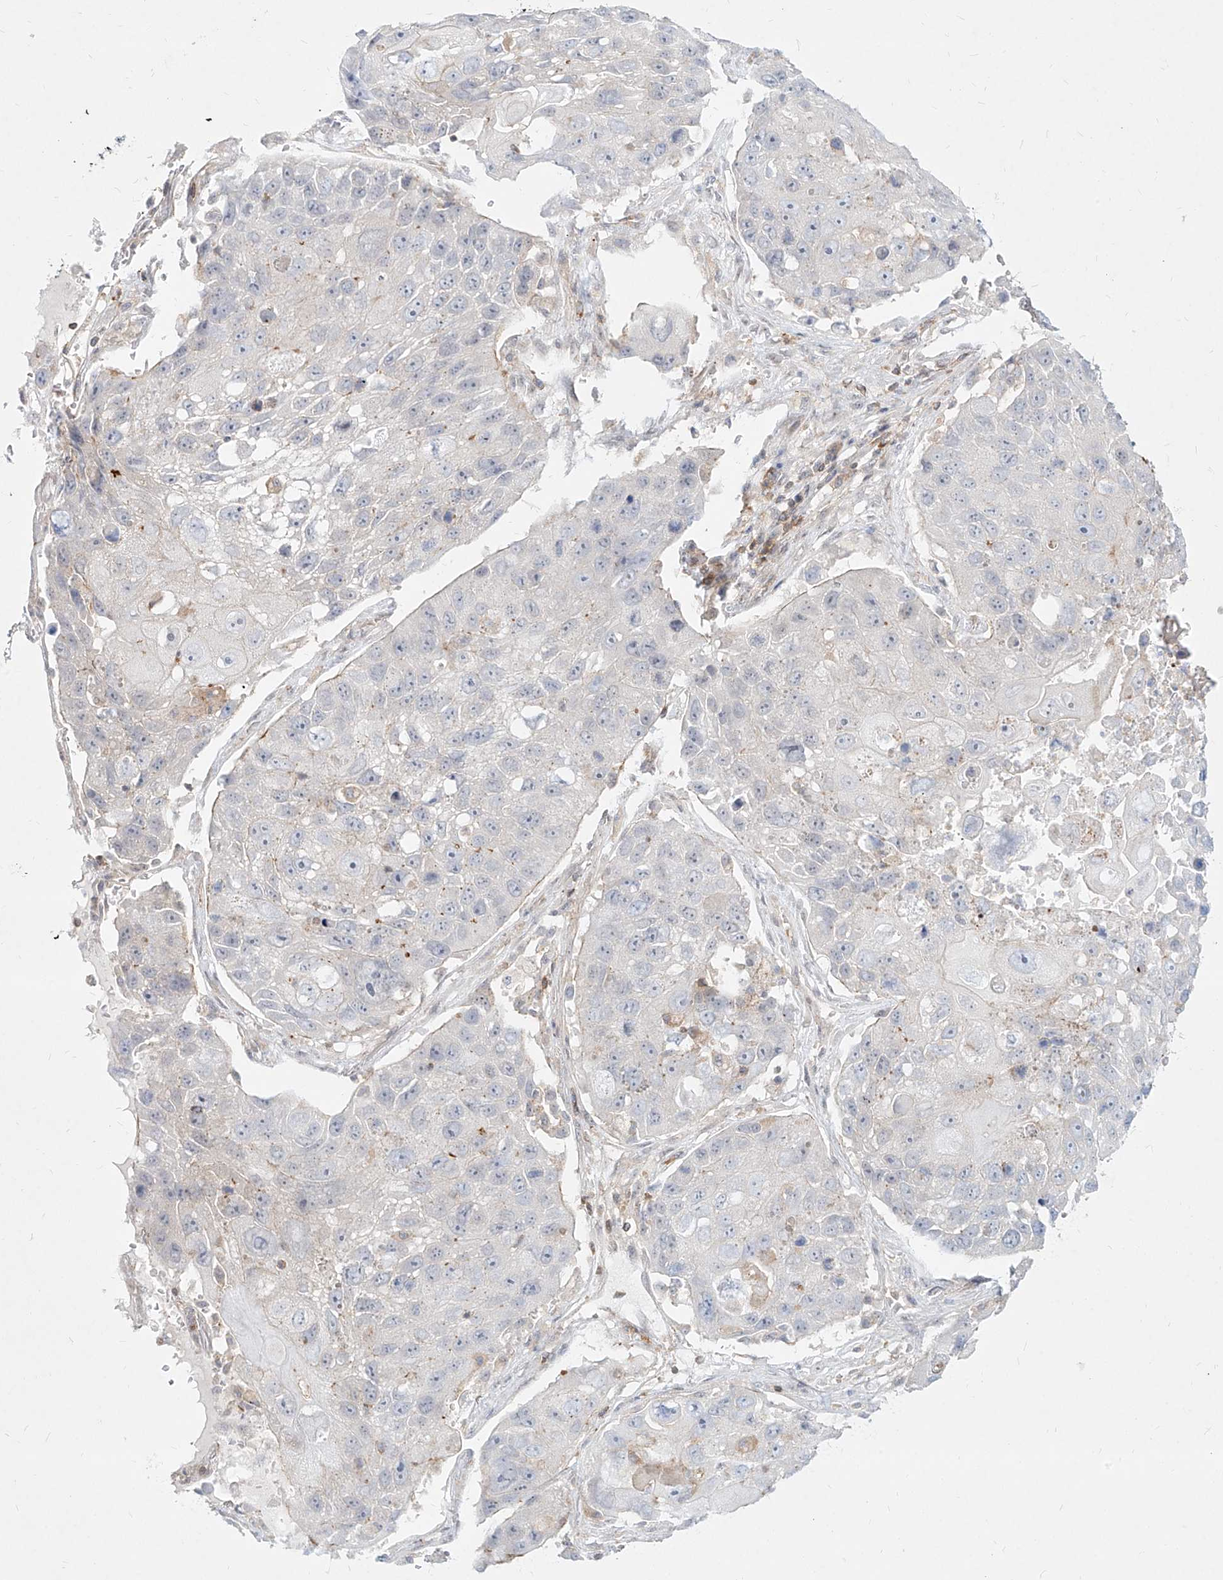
{"staining": {"intensity": "negative", "quantity": "none", "location": "none"}, "tissue": "lung cancer", "cell_type": "Tumor cells", "image_type": "cancer", "snomed": [{"axis": "morphology", "description": "Squamous cell carcinoma, NOS"}, {"axis": "topography", "description": "Lung"}], "caption": "Protein analysis of lung cancer (squamous cell carcinoma) reveals no significant positivity in tumor cells.", "gene": "SLC2A12", "patient": {"sex": "male", "age": 61}}